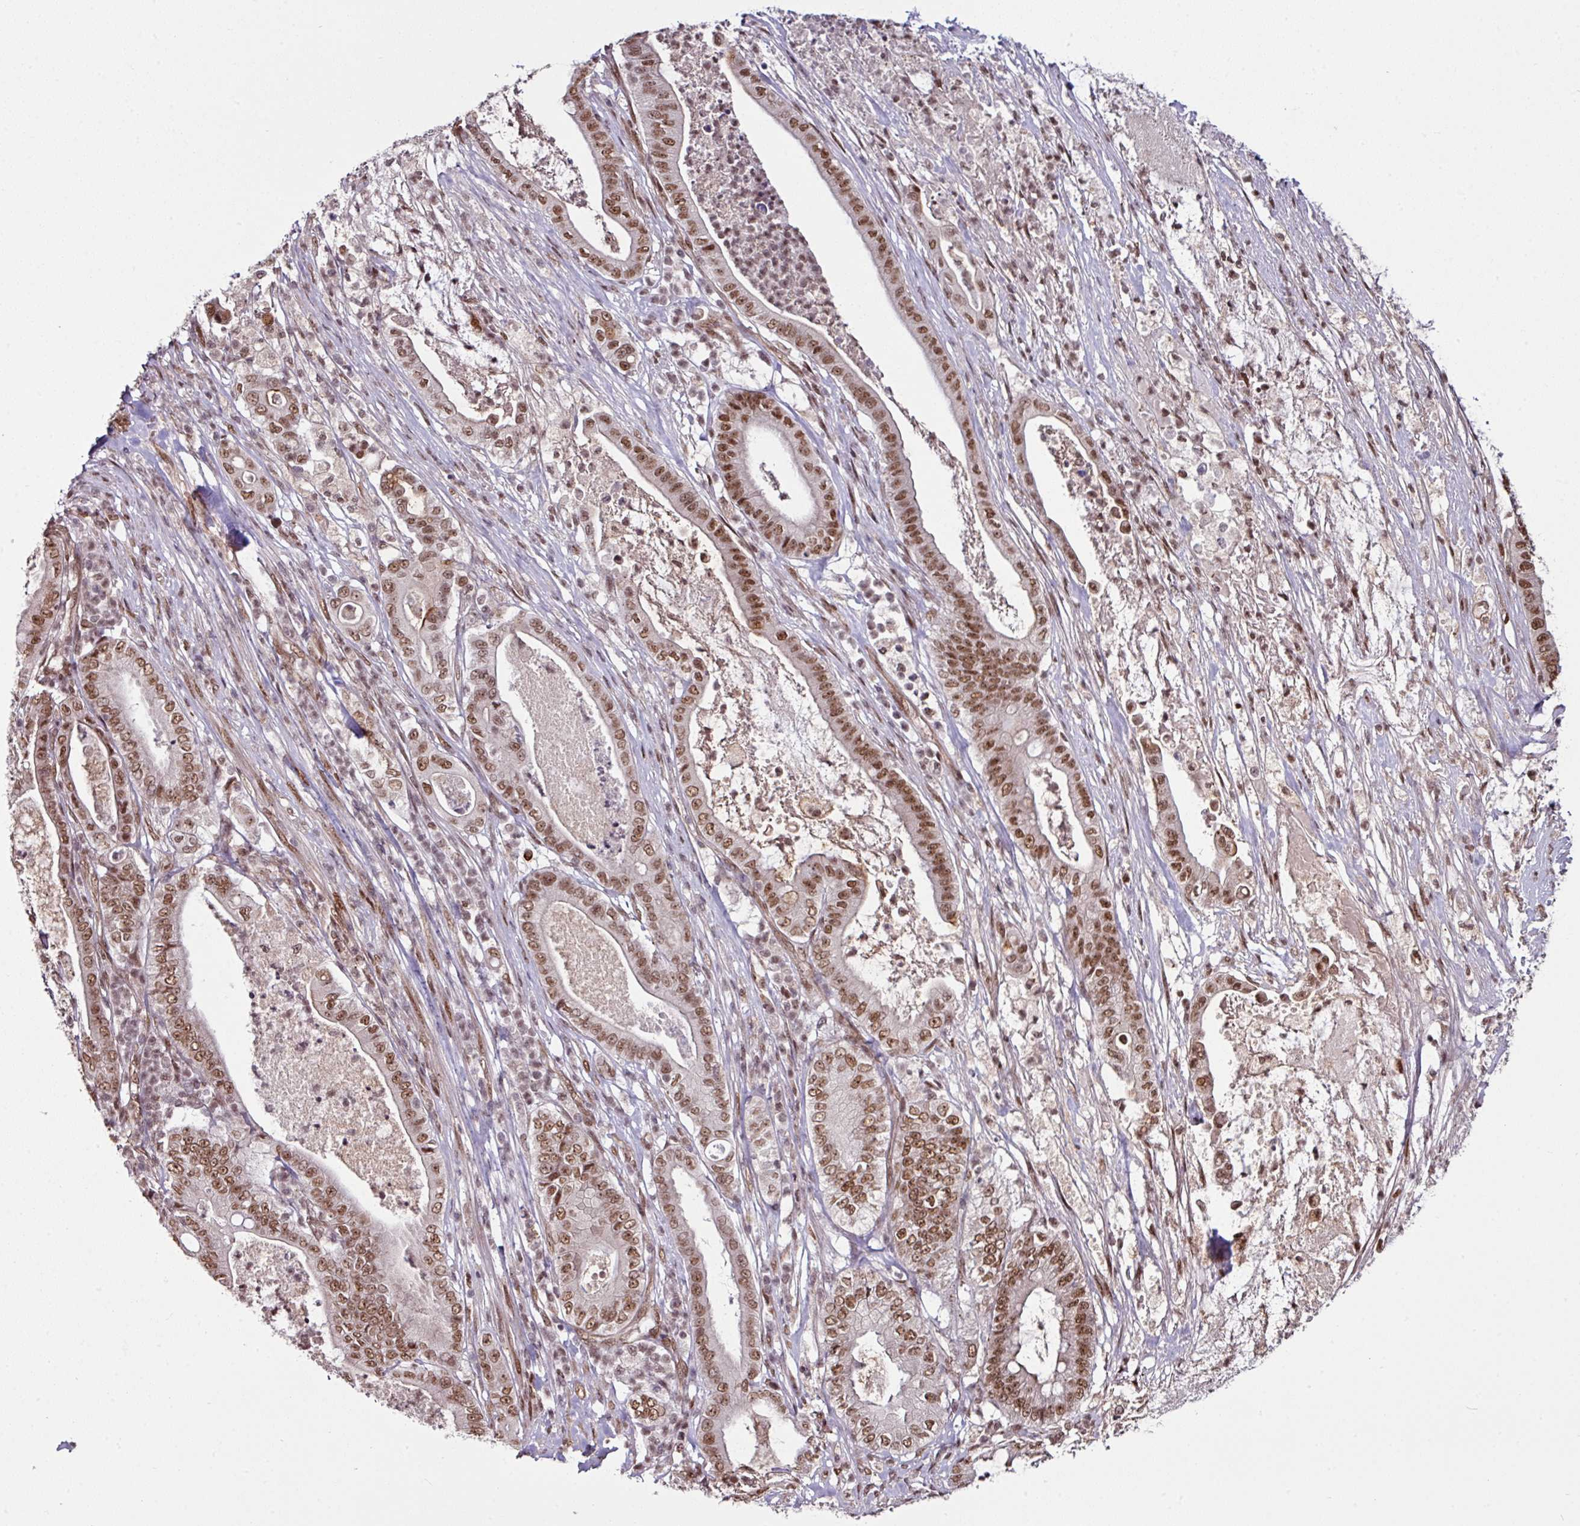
{"staining": {"intensity": "moderate", "quantity": ">75%", "location": "nuclear"}, "tissue": "pancreatic cancer", "cell_type": "Tumor cells", "image_type": "cancer", "snomed": [{"axis": "morphology", "description": "Adenocarcinoma, NOS"}, {"axis": "topography", "description": "Pancreas"}], "caption": "This micrograph demonstrates immunohistochemistry (IHC) staining of human pancreatic cancer, with medium moderate nuclear positivity in about >75% of tumor cells.", "gene": "MORF4L2", "patient": {"sex": "male", "age": 71}}